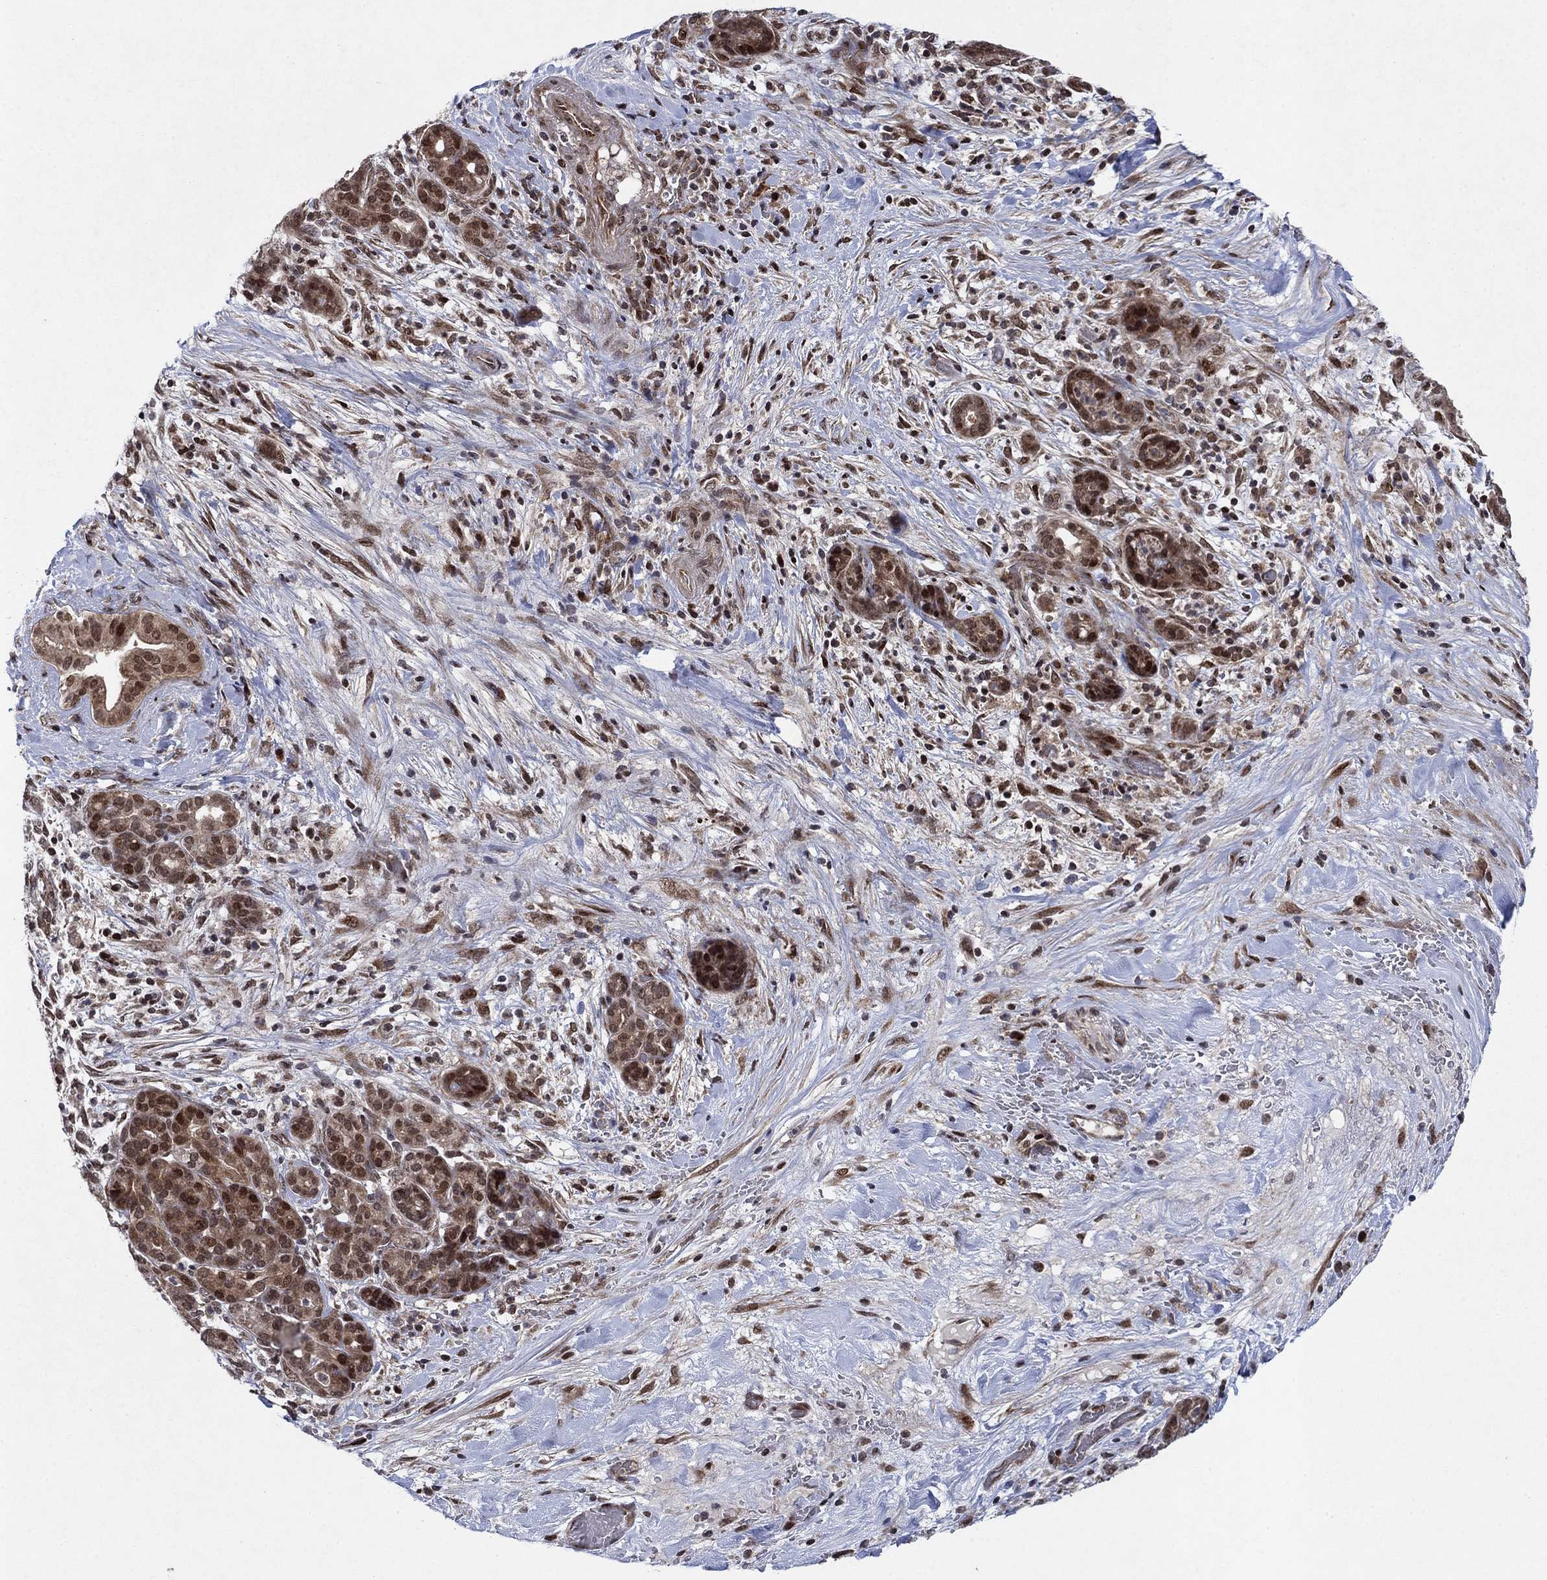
{"staining": {"intensity": "strong", "quantity": "25%-75%", "location": "cytoplasmic/membranous,nuclear"}, "tissue": "pancreatic cancer", "cell_type": "Tumor cells", "image_type": "cancer", "snomed": [{"axis": "morphology", "description": "Adenocarcinoma, NOS"}, {"axis": "topography", "description": "Pancreas"}], "caption": "Pancreatic adenocarcinoma stained with IHC exhibits strong cytoplasmic/membranous and nuclear positivity in about 25%-75% of tumor cells. (Brightfield microscopy of DAB IHC at high magnification).", "gene": "PRICKLE4", "patient": {"sex": "male", "age": 44}}